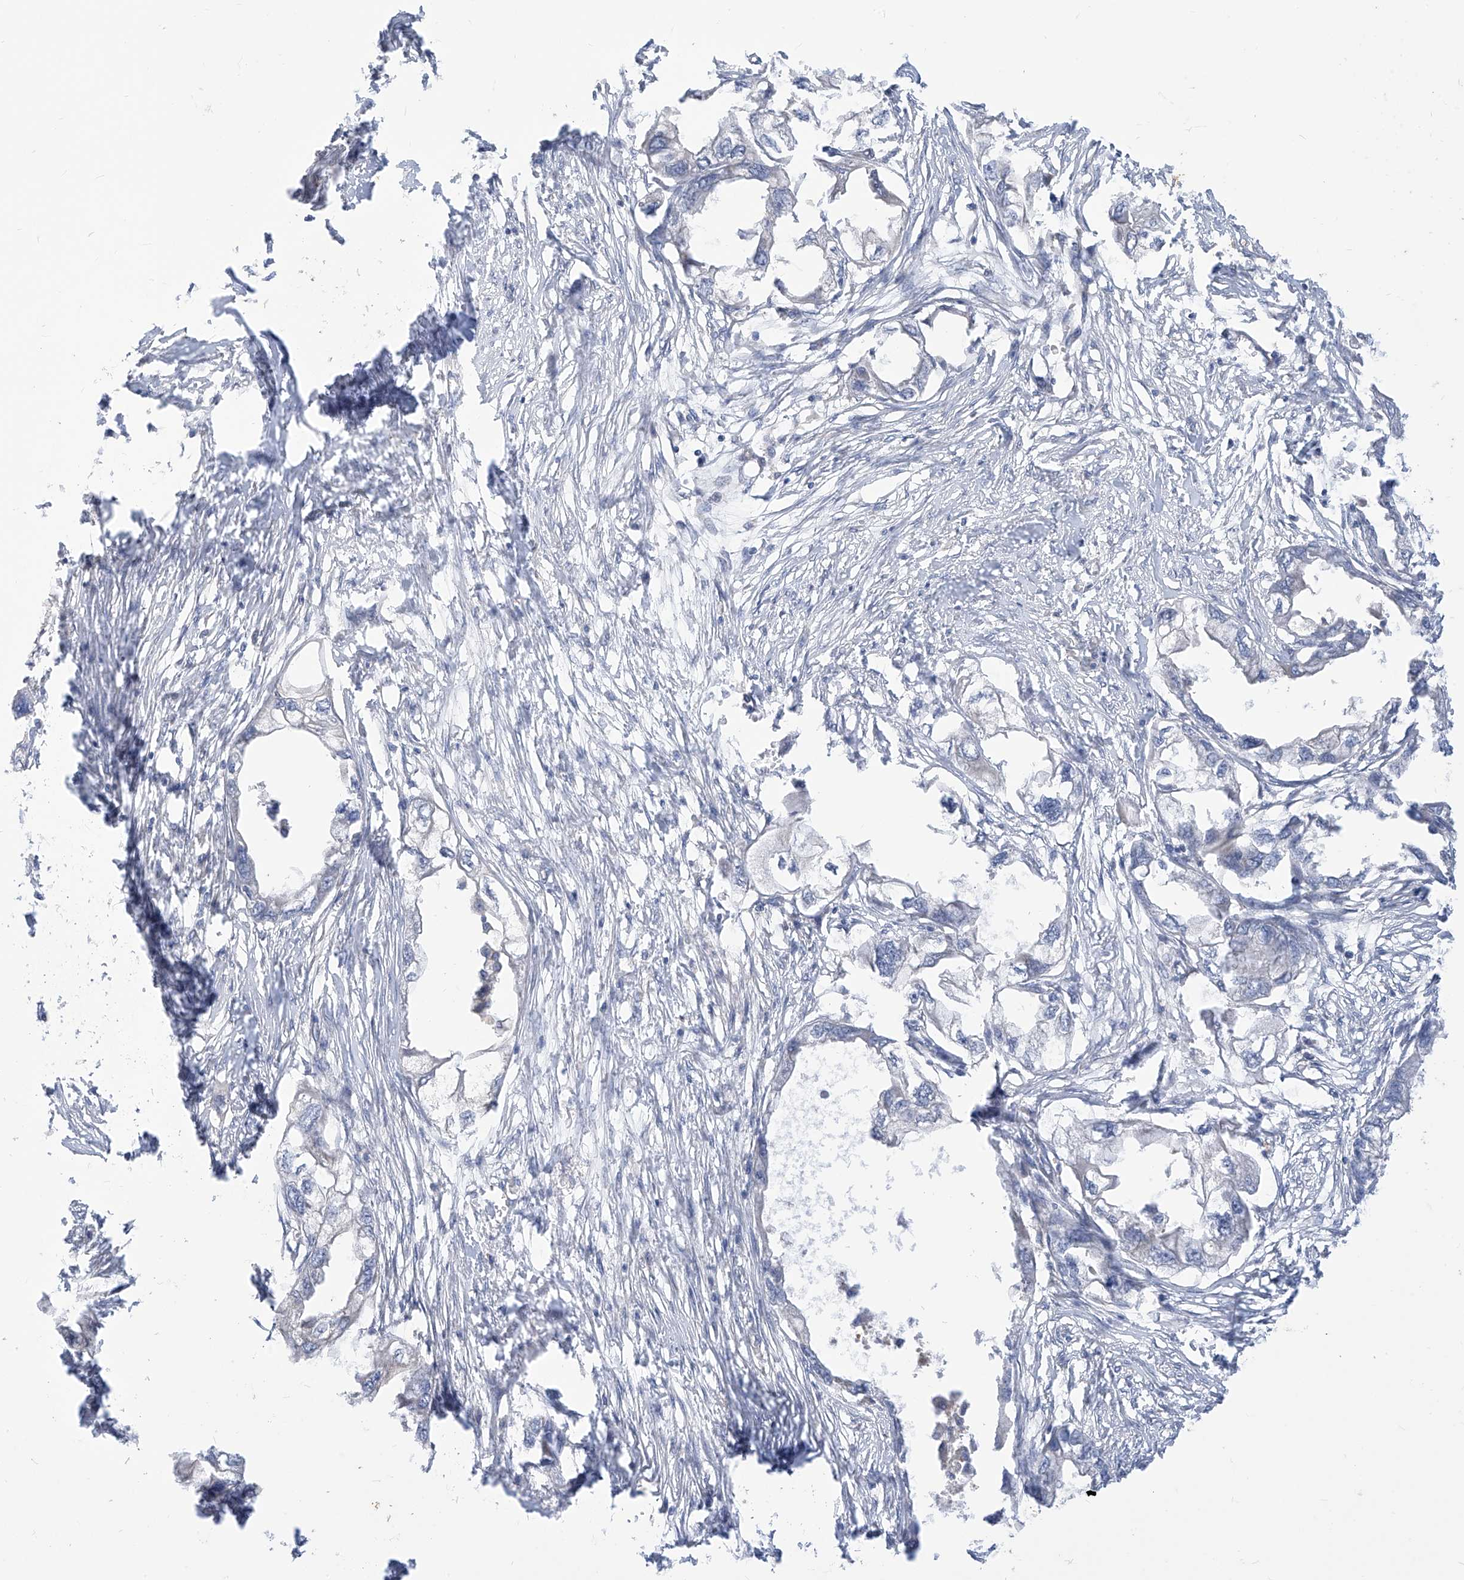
{"staining": {"intensity": "negative", "quantity": "none", "location": "none"}, "tissue": "endometrial cancer", "cell_type": "Tumor cells", "image_type": "cancer", "snomed": [{"axis": "morphology", "description": "Adenocarcinoma, NOS"}, {"axis": "morphology", "description": "Adenocarcinoma, metastatic, NOS"}, {"axis": "topography", "description": "Adipose tissue"}, {"axis": "topography", "description": "Endometrium"}], "caption": "Image shows no significant protein staining in tumor cells of metastatic adenocarcinoma (endometrial).", "gene": "ADAT2", "patient": {"sex": "female", "age": 67}}